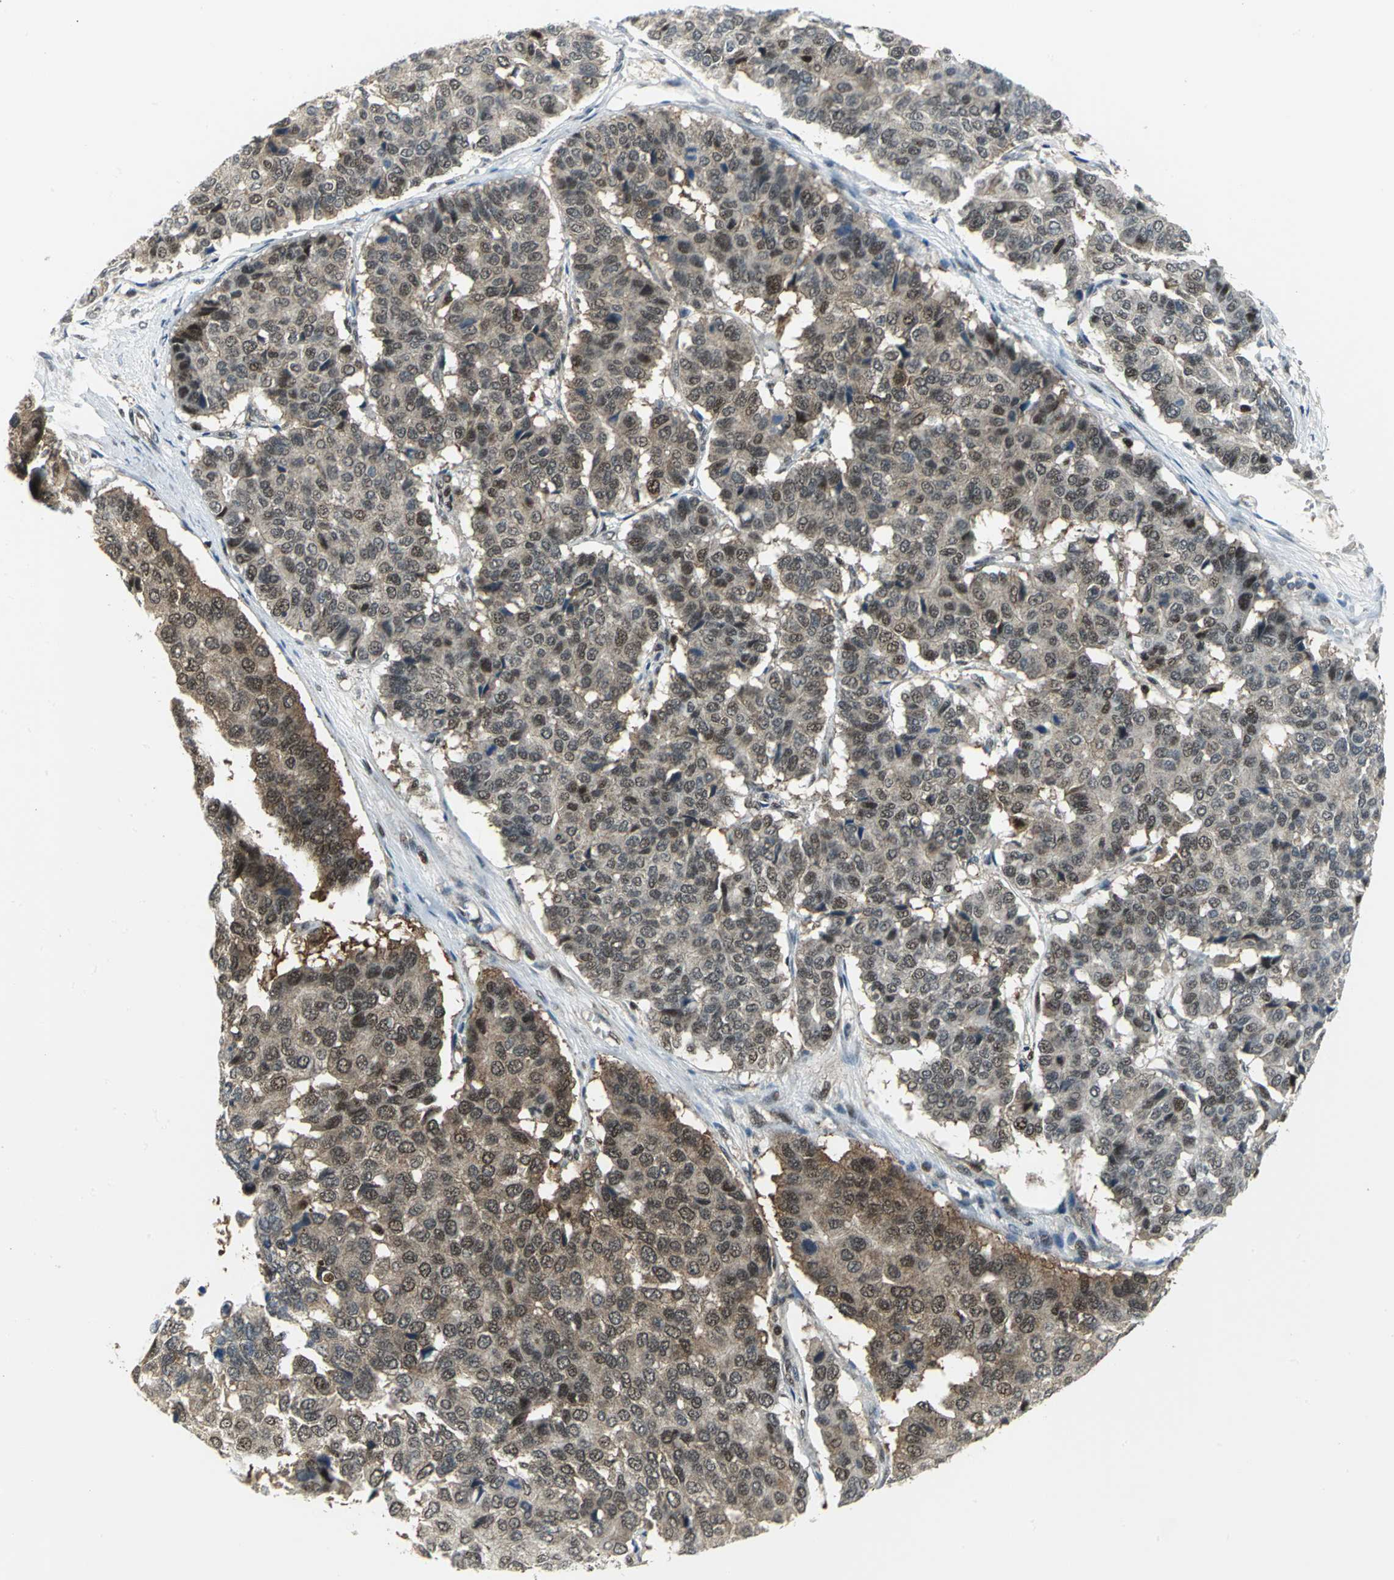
{"staining": {"intensity": "moderate", "quantity": "25%-75%", "location": "nuclear"}, "tissue": "pancreatic cancer", "cell_type": "Tumor cells", "image_type": "cancer", "snomed": [{"axis": "morphology", "description": "Adenocarcinoma, NOS"}, {"axis": "topography", "description": "Pancreas"}], "caption": "The immunohistochemical stain labels moderate nuclear expression in tumor cells of pancreatic cancer (adenocarcinoma) tissue.", "gene": "PSMA4", "patient": {"sex": "male", "age": 50}}